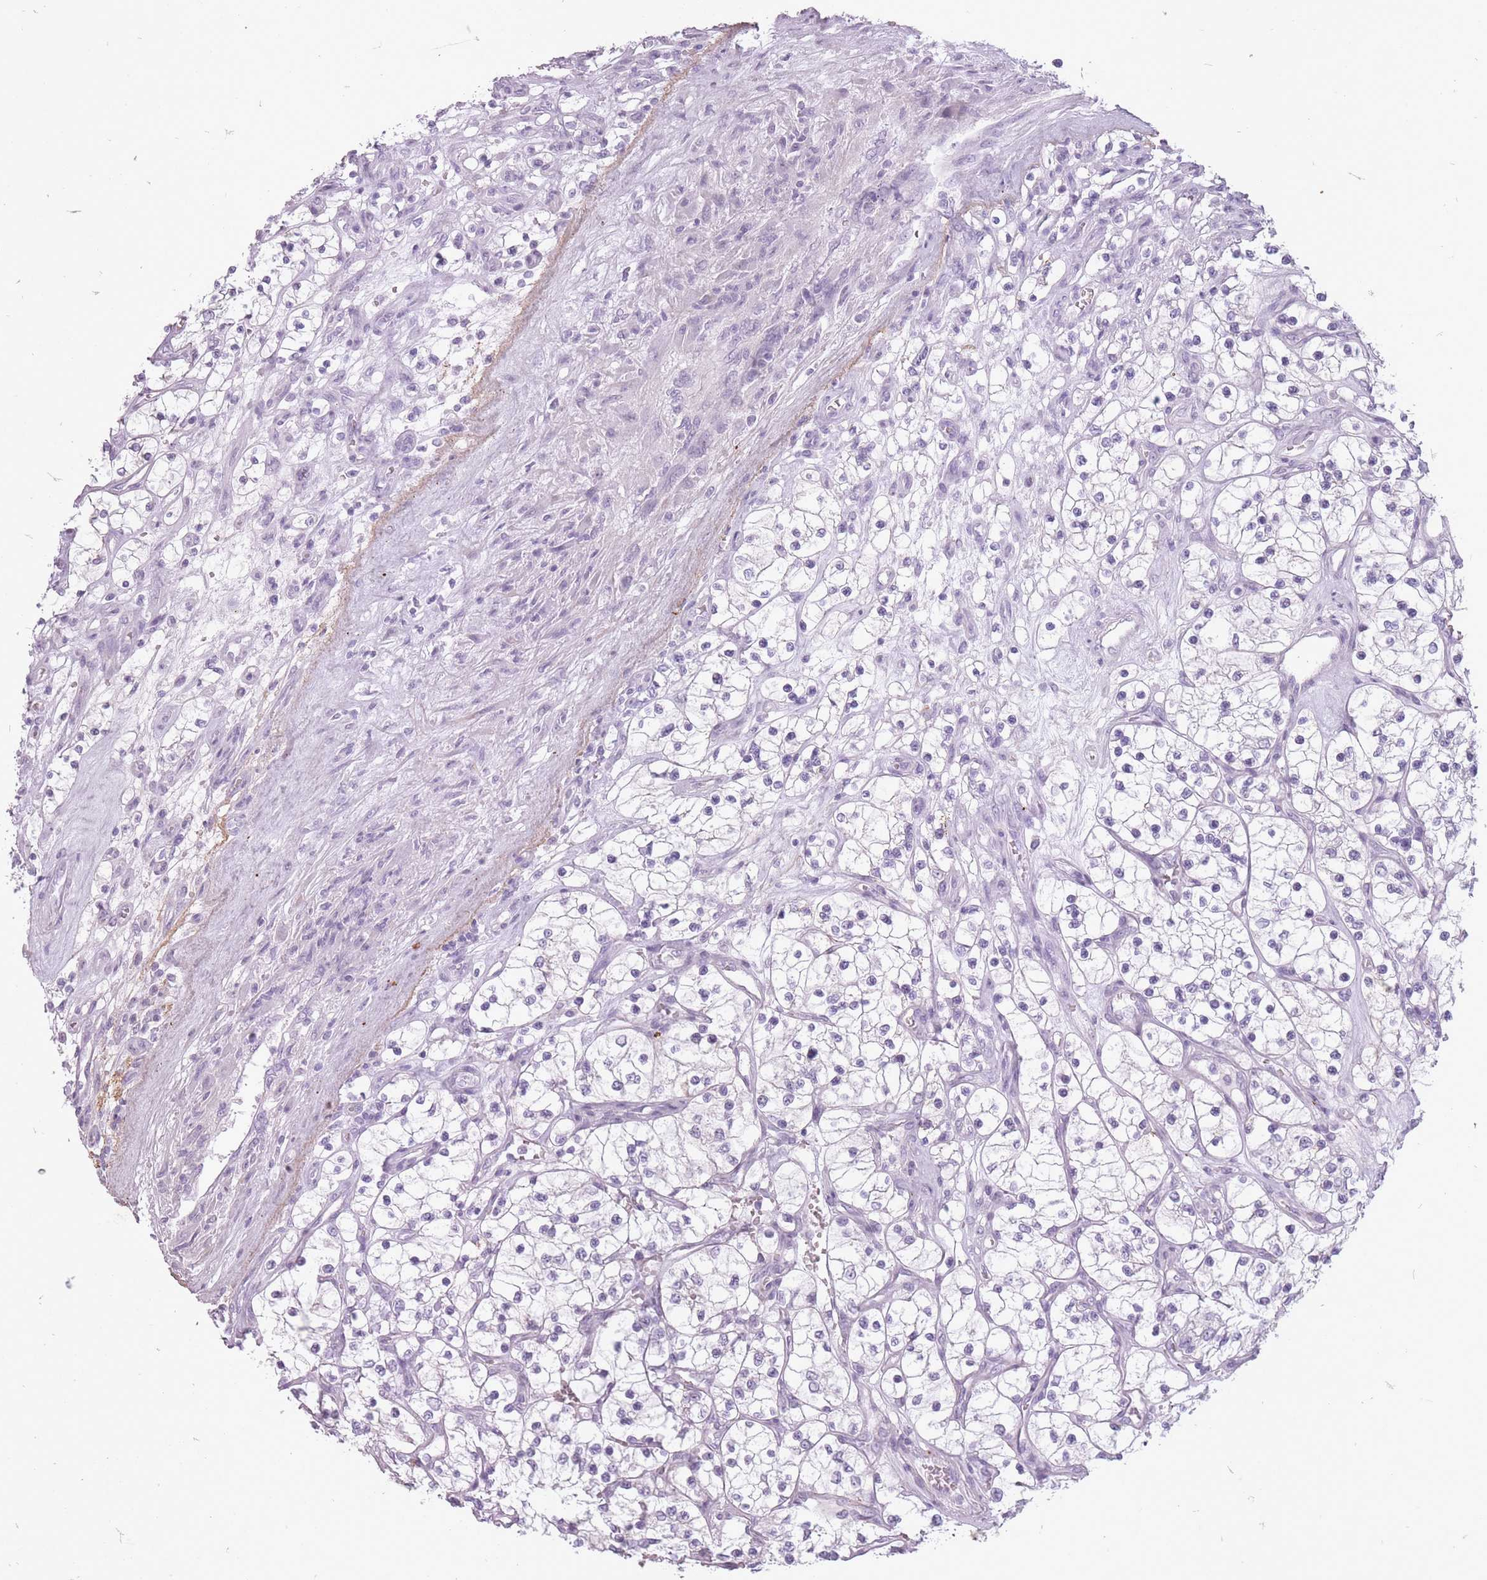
{"staining": {"intensity": "negative", "quantity": "none", "location": "none"}, "tissue": "renal cancer", "cell_type": "Tumor cells", "image_type": "cancer", "snomed": [{"axis": "morphology", "description": "Adenocarcinoma, NOS"}, {"axis": "topography", "description": "Kidney"}], "caption": "There is no significant positivity in tumor cells of adenocarcinoma (renal).", "gene": "RFX4", "patient": {"sex": "female", "age": 69}}